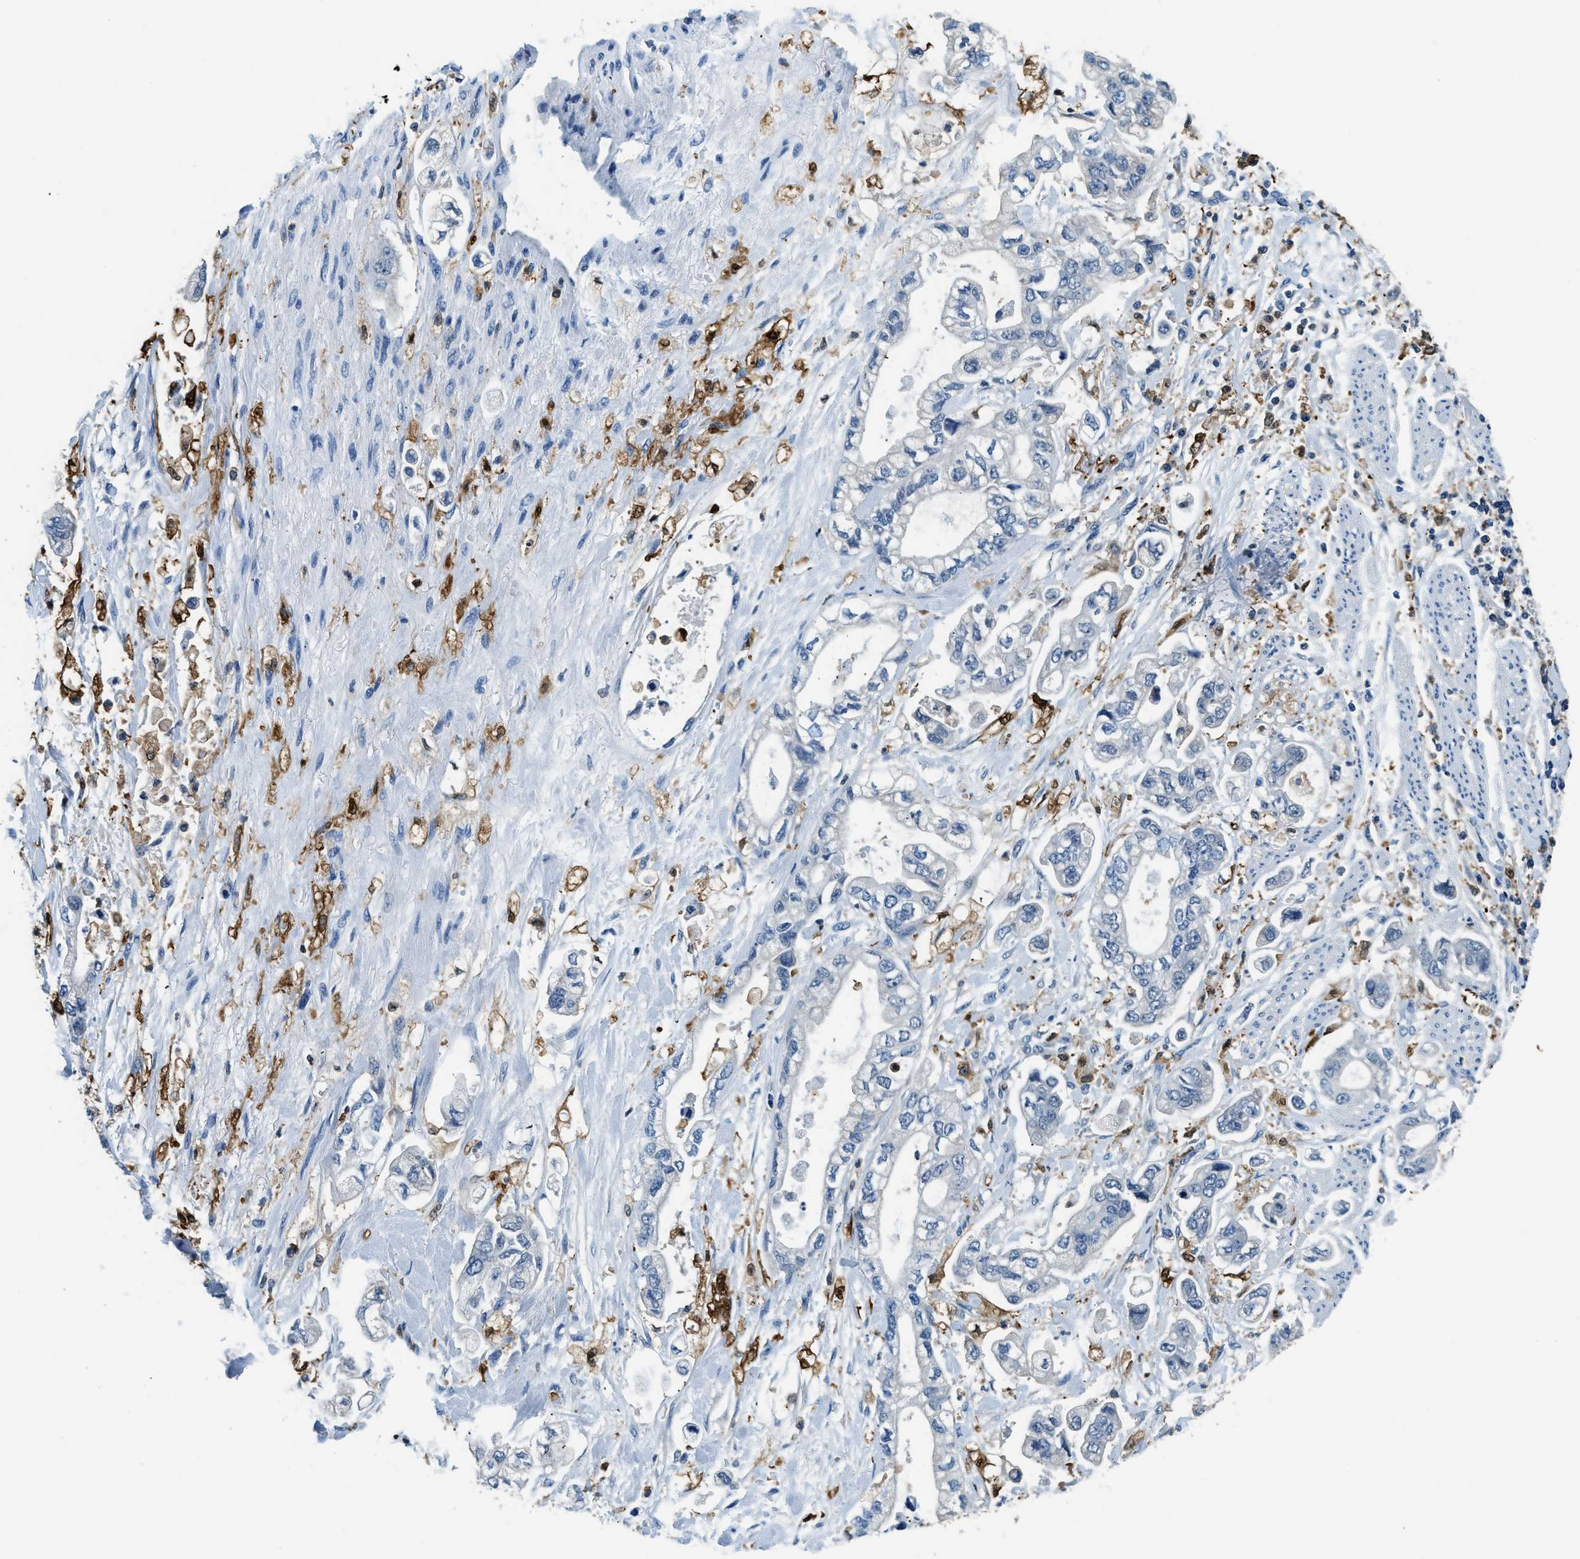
{"staining": {"intensity": "negative", "quantity": "none", "location": "none"}, "tissue": "stomach cancer", "cell_type": "Tumor cells", "image_type": "cancer", "snomed": [{"axis": "morphology", "description": "Normal tissue, NOS"}, {"axis": "morphology", "description": "Adenocarcinoma, NOS"}, {"axis": "topography", "description": "Stomach"}], "caption": "The histopathology image demonstrates no significant positivity in tumor cells of adenocarcinoma (stomach). (DAB (3,3'-diaminobenzidine) immunohistochemistry visualized using brightfield microscopy, high magnification).", "gene": "CAPG", "patient": {"sex": "male", "age": 62}}